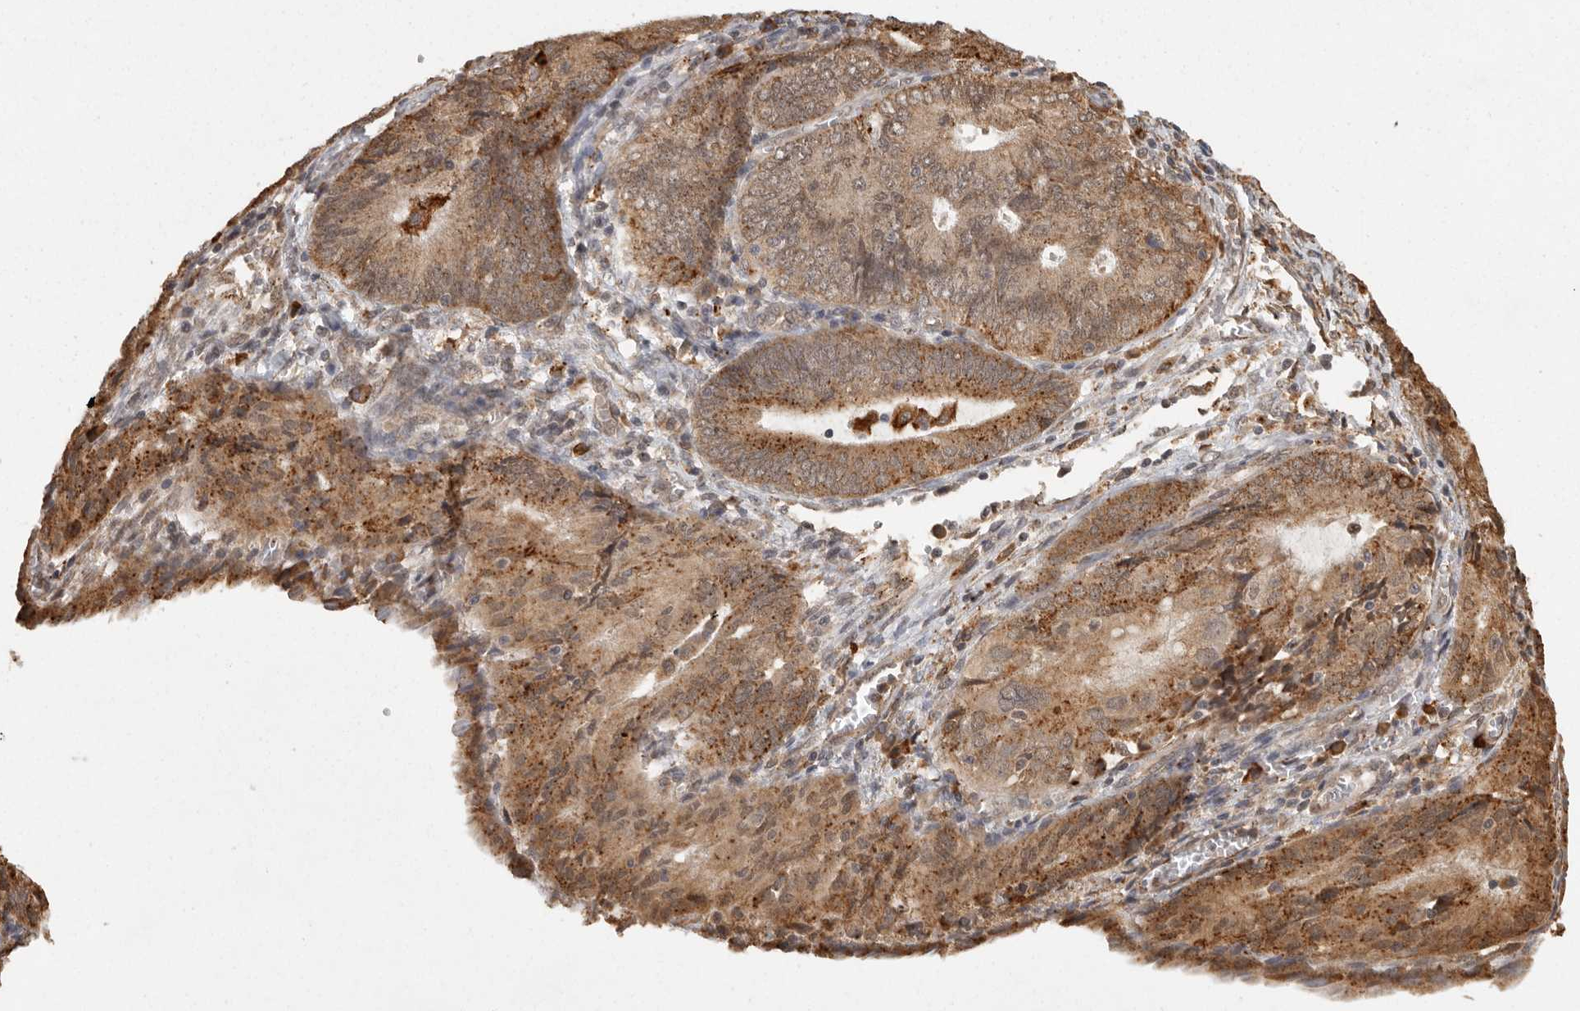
{"staining": {"intensity": "moderate", "quantity": ">75%", "location": "cytoplasmic/membranous"}, "tissue": "endometrial cancer", "cell_type": "Tumor cells", "image_type": "cancer", "snomed": [{"axis": "morphology", "description": "Adenocarcinoma, NOS"}, {"axis": "topography", "description": "Endometrium"}], "caption": "Immunohistochemical staining of human adenocarcinoma (endometrial) displays medium levels of moderate cytoplasmic/membranous positivity in about >75% of tumor cells.", "gene": "ZNF83", "patient": {"sex": "female", "age": 81}}